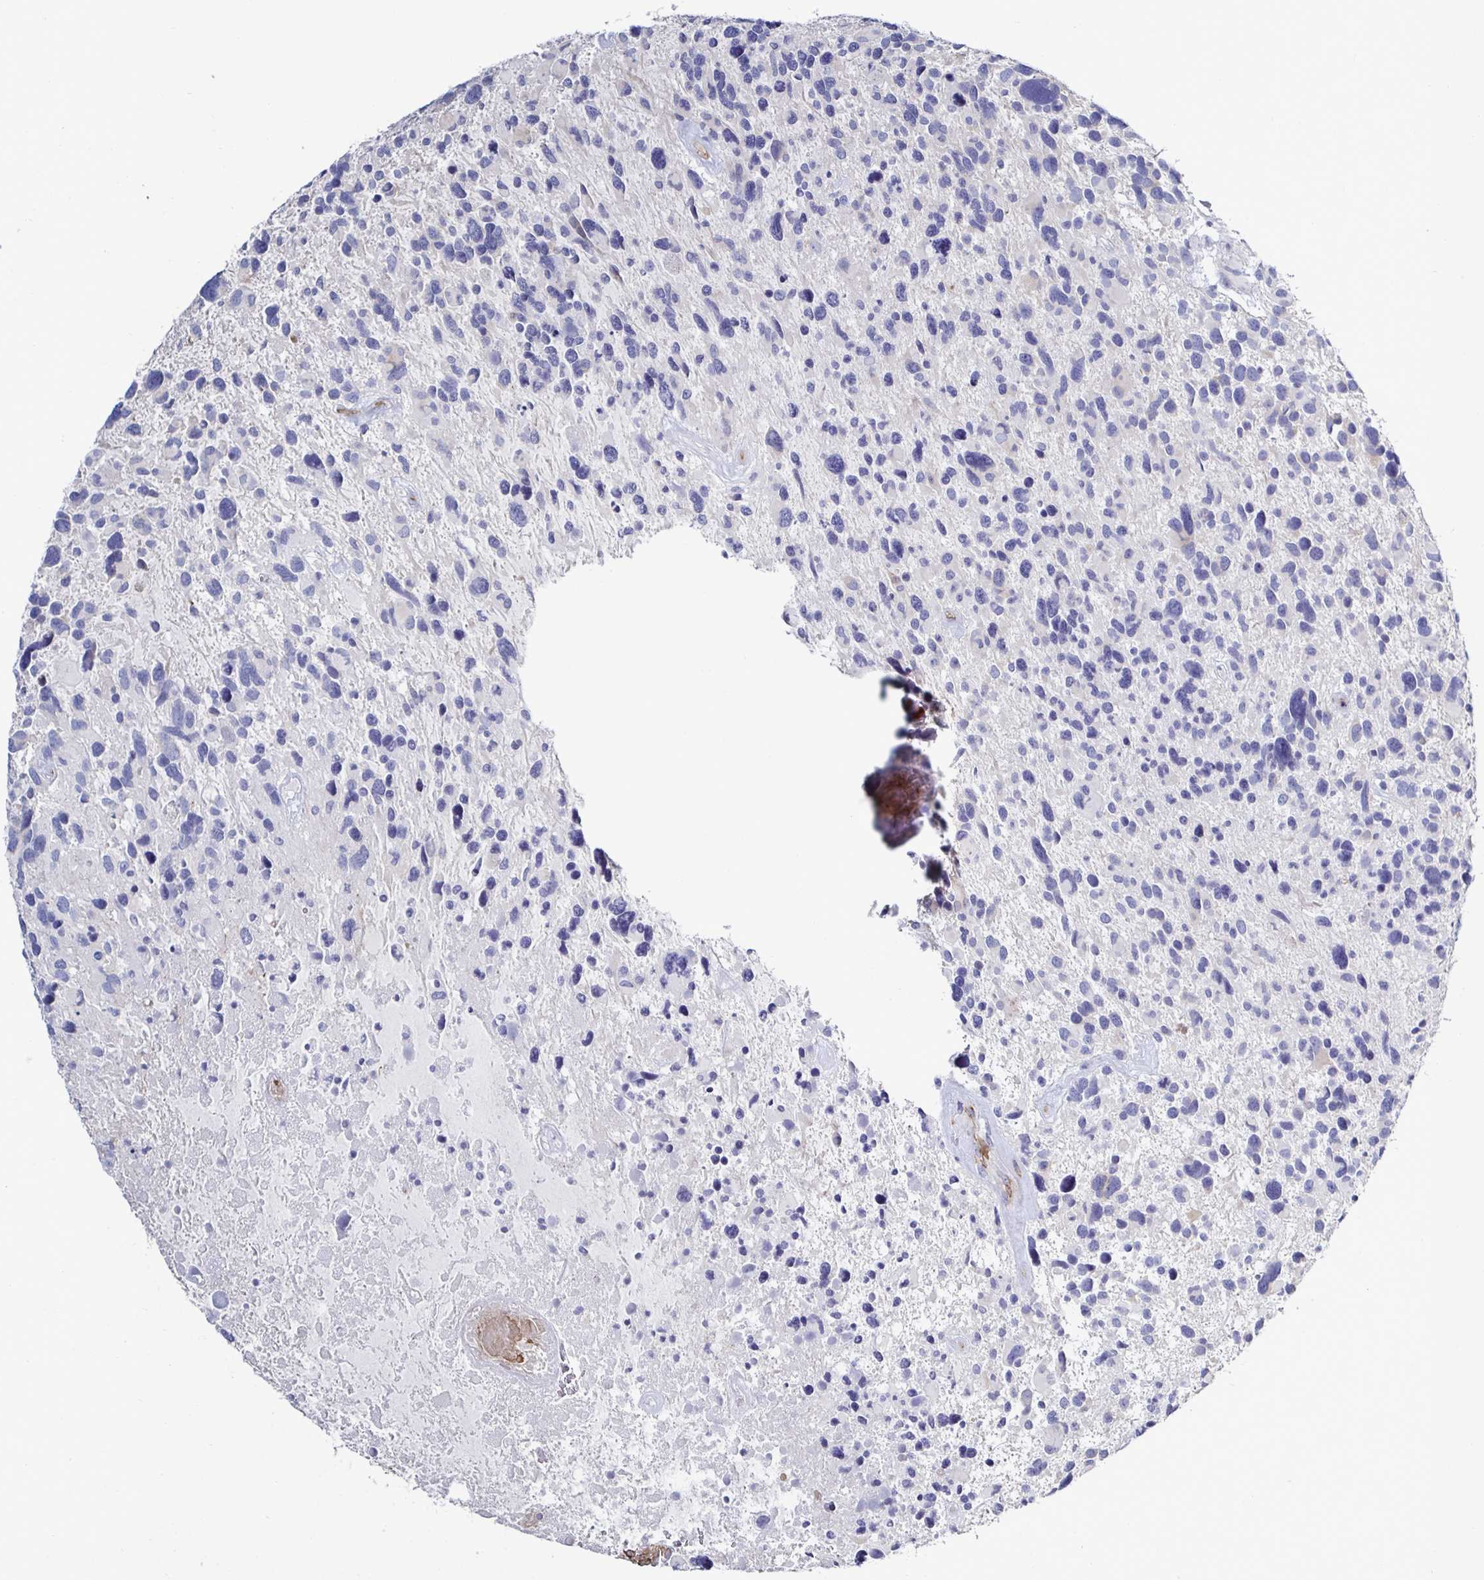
{"staining": {"intensity": "negative", "quantity": "none", "location": "none"}, "tissue": "glioma", "cell_type": "Tumor cells", "image_type": "cancer", "snomed": [{"axis": "morphology", "description": "Glioma, malignant, High grade"}, {"axis": "topography", "description": "Brain"}], "caption": "The immunohistochemistry histopathology image has no significant staining in tumor cells of glioma tissue.", "gene": "ACSBG2", "patient": {"sex": "male", "age": 49}}